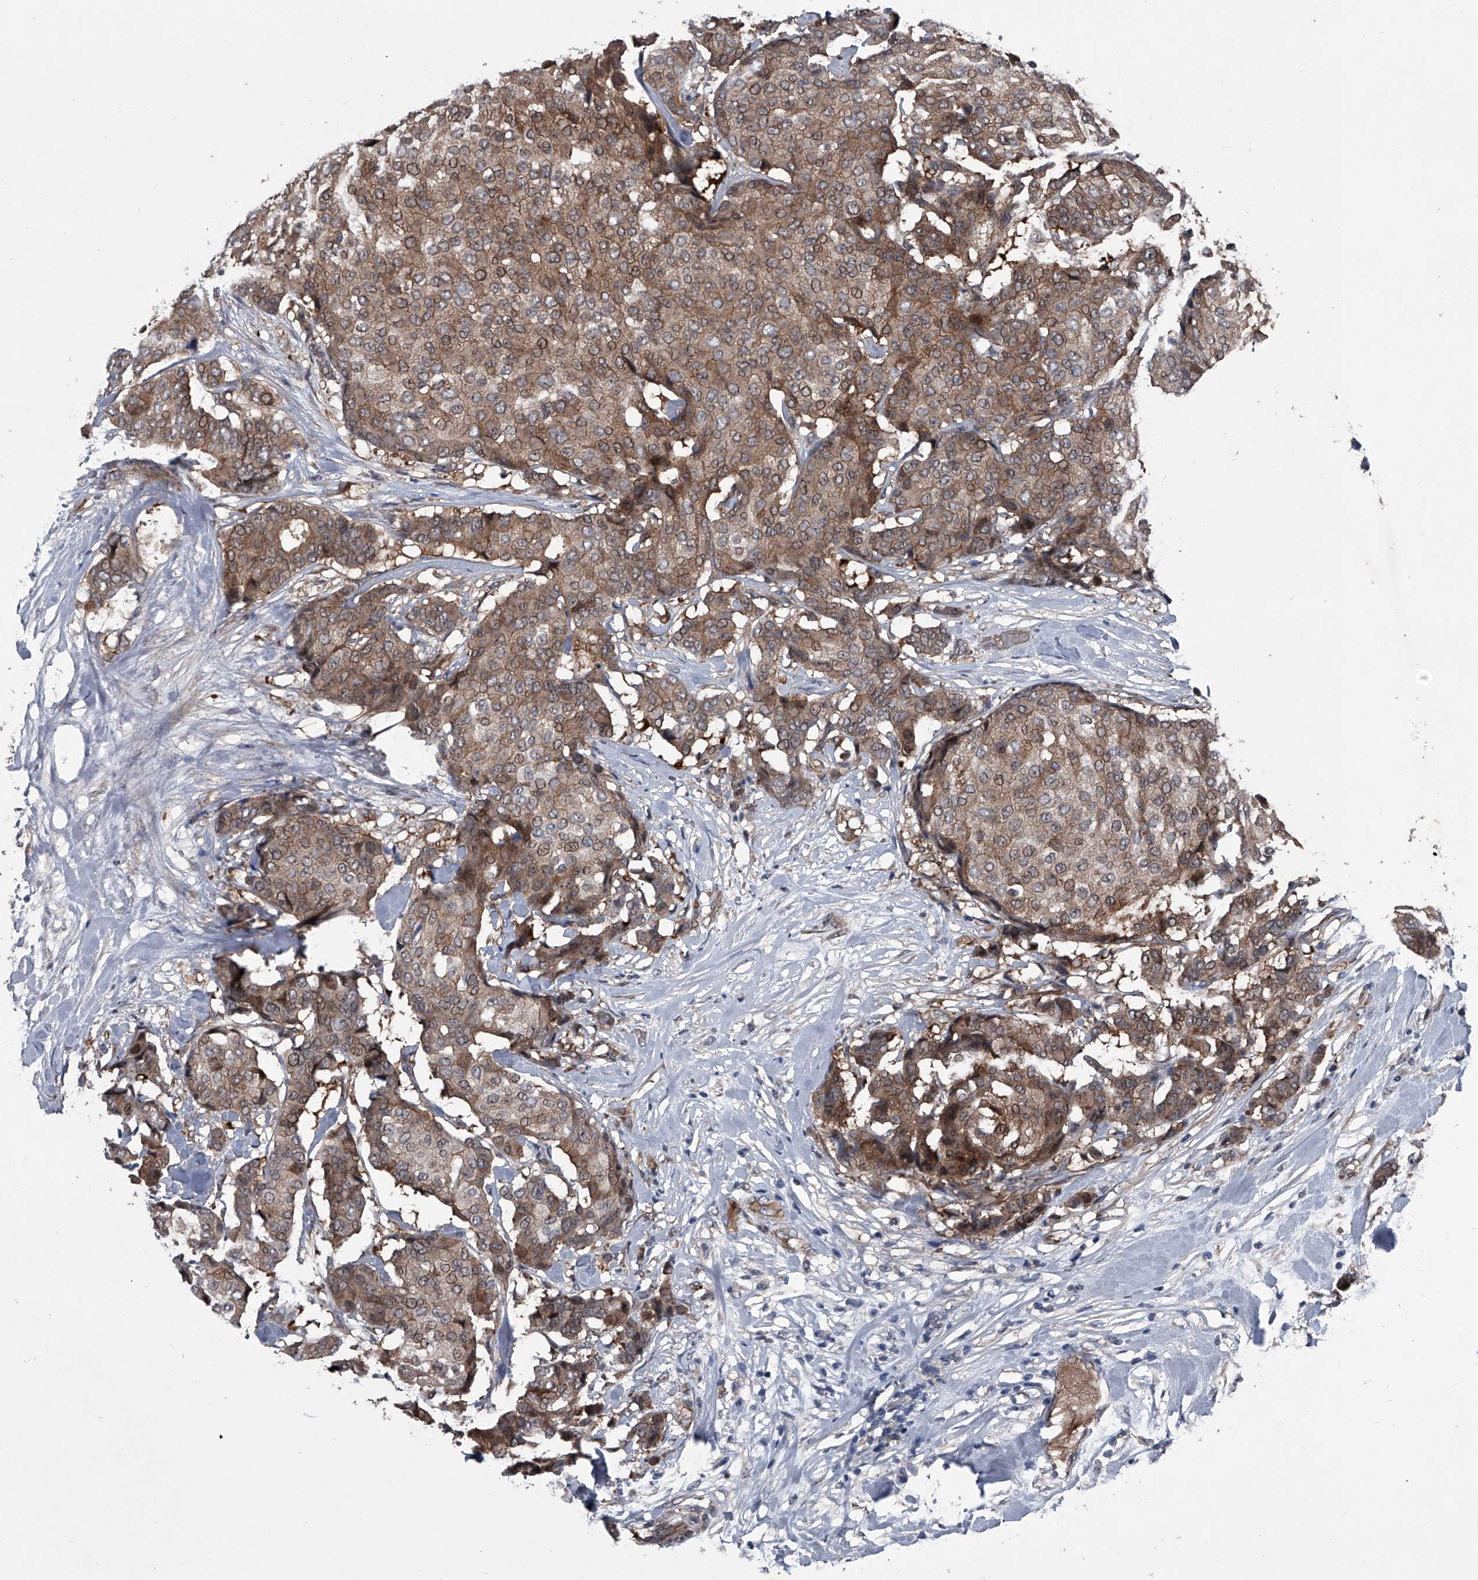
{"staining": {"intensity": "moderate", "quantity": ">75%", "location": "cytoplasmic/membranous,nuclear"}, "tissue": "breast cancer", "cell_type": "Tumor cells", "image_type": "cancer", "snomed": [{"axis": "morphology", "description": "Duct carcinoma"}, {"axis": "topography", "description": "Breast"}], "caption": "The micrograph demonstrates immunohistochemical staining of breast cancer (invasive ductal carcinoma). There is moderate cytoplasmic/membranous and nuclear expression is appreciated in approximately >75% of tumor cells.", "gene": "MAPKAP1", "patient": {"sex": "female", "age": 75}}